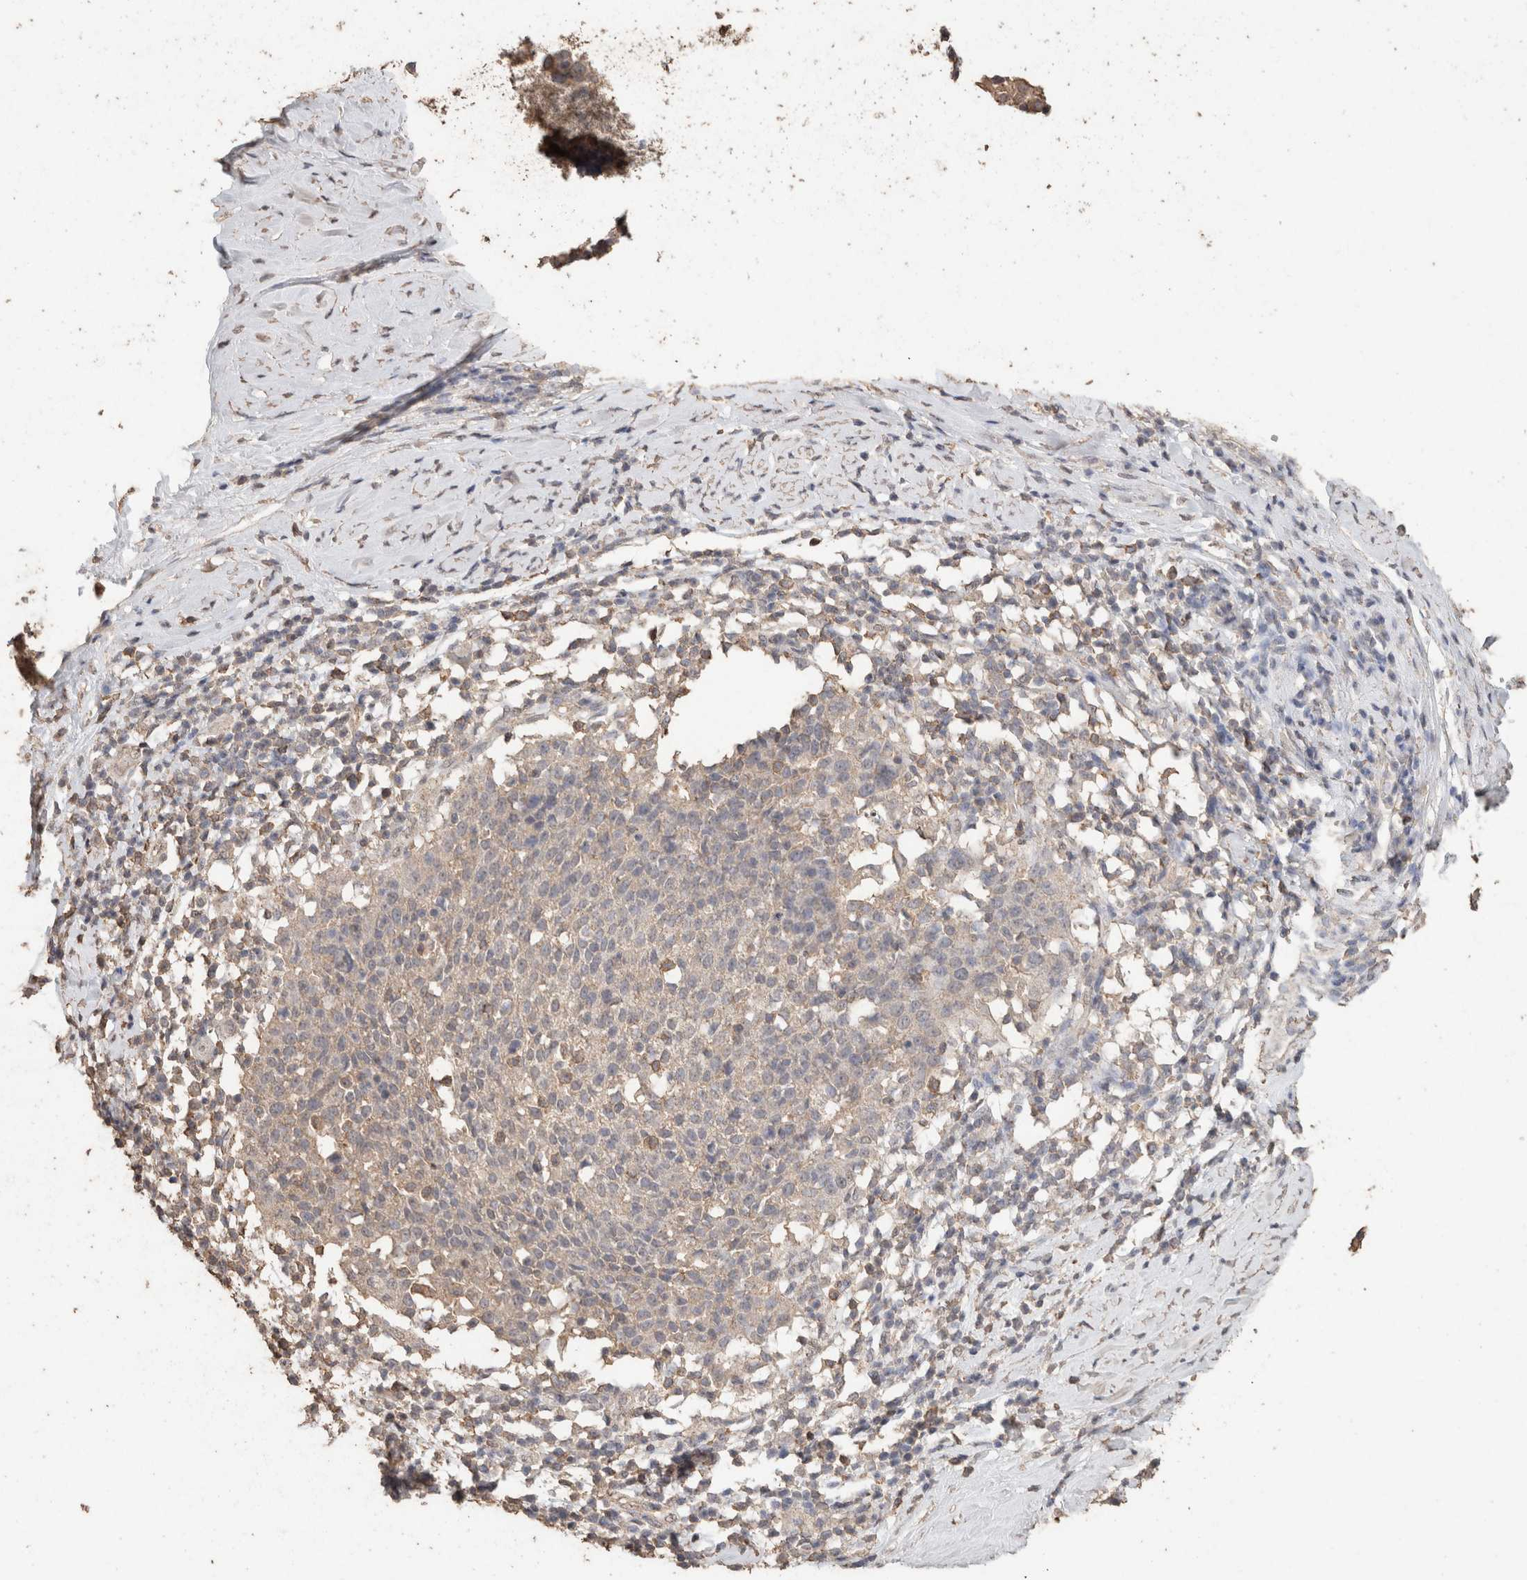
{"staining": {"intensity": "negative", "quantity": "none", "location": "none"}, "tissue": "cervical cancer", "cell_type": "Tumor cells", "image_type": "cancer", "snomed": [{"axis": "morphology", "description": "Squamous cell carcinoma, NOS"}, {"axis": "topography", "description": "Cervix"}], "caption": "Photomicrograph shows no significant protein expression in tumor cells of cervical cancer.", "gene": "CX3CL1", "patient": {"sex": "female", "age": 51}}